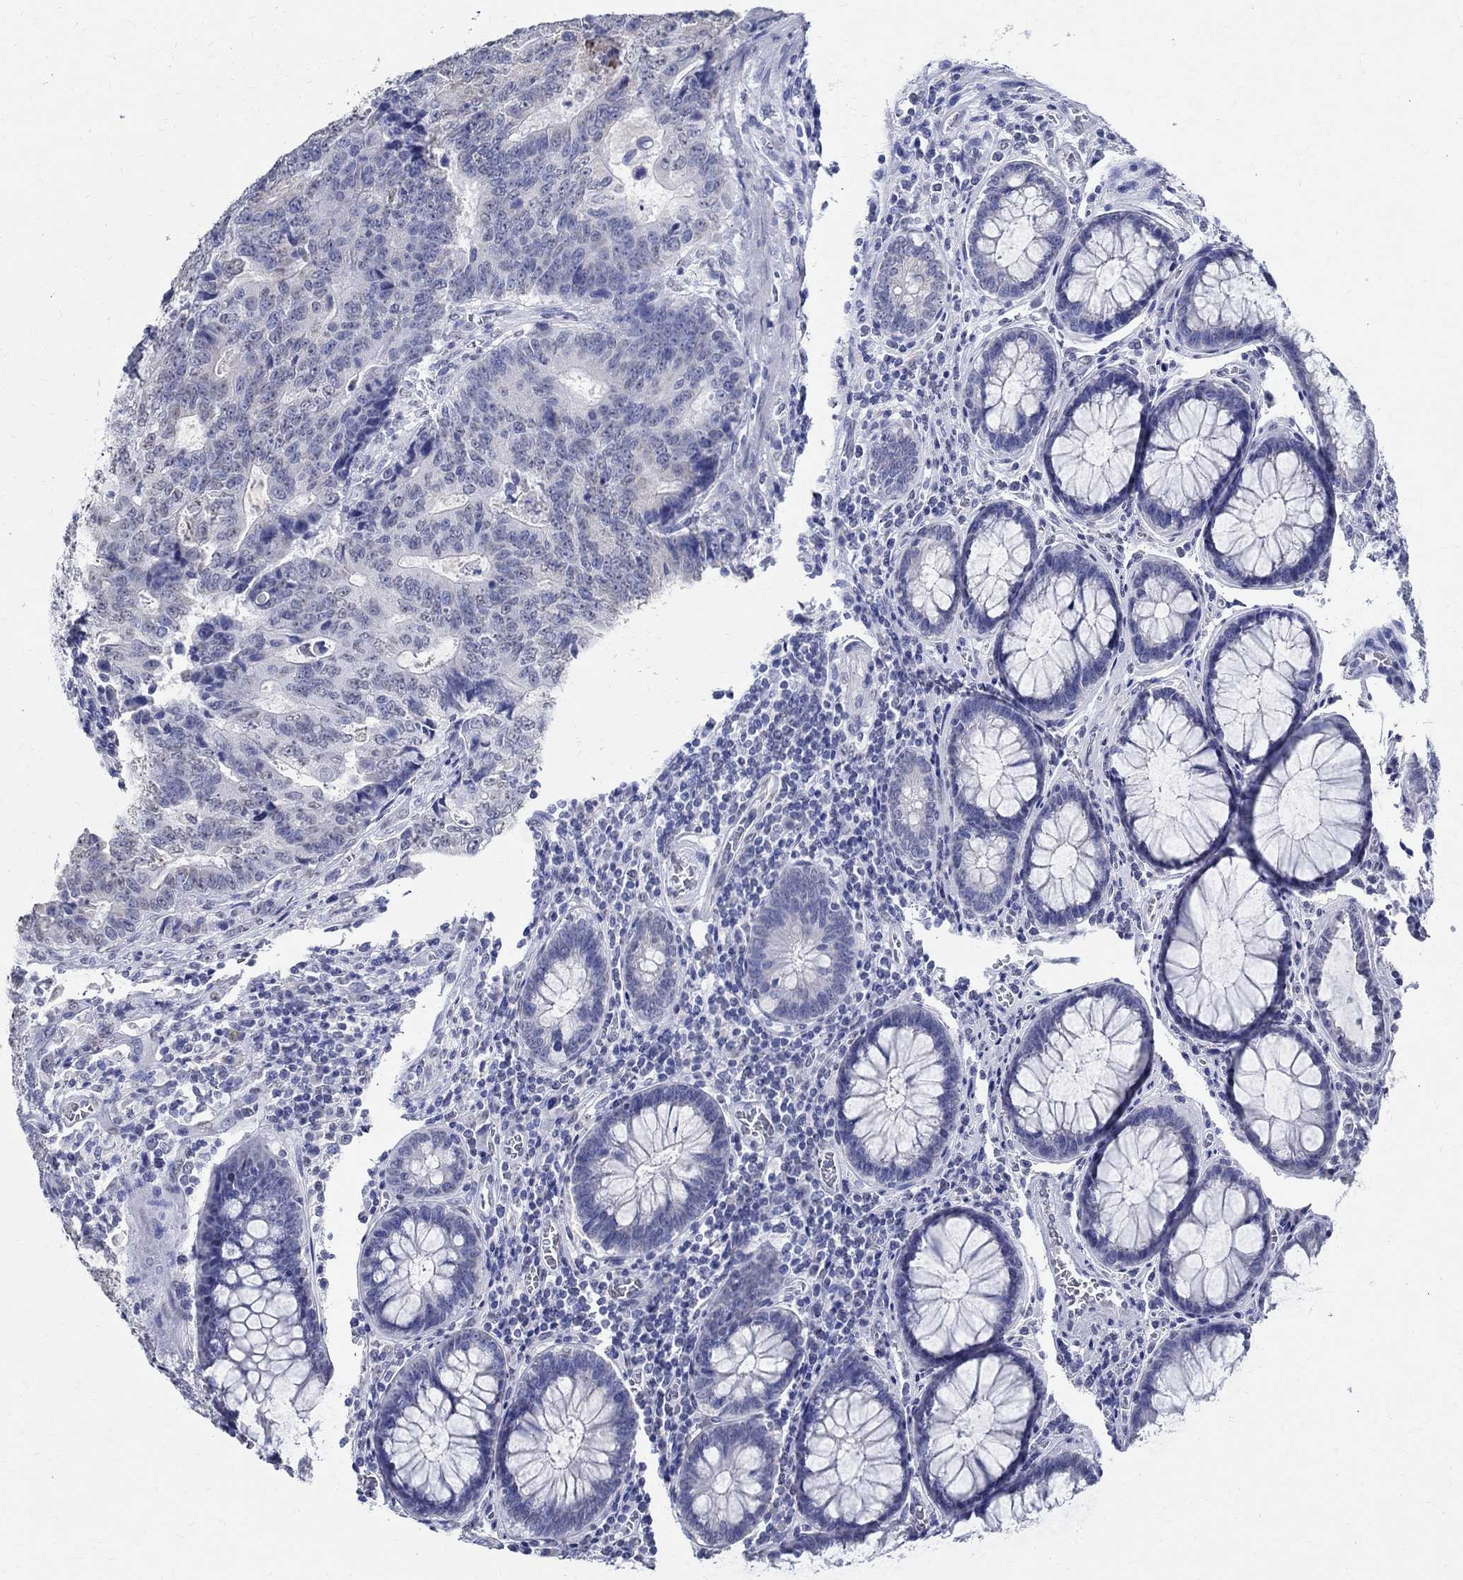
{"staining": {"intensity": "negative", "quantity": "none", "location": "none"}, "tissue": "colorectal cancer", "cell_type": "Tumor cells", "image_type": "cancer", "snomed": [{"axis": "morphology", "description": "Adenocarcinoma, NOS"}, {"axis": "topography", "description": "Colon"}], "caption": "Adenocarcinoma (colorectal) stained for a protein using IHC shows no expression tumor cells.", "gene": "TSPAN16", "patient": {"sex": "female", "age": 48}}